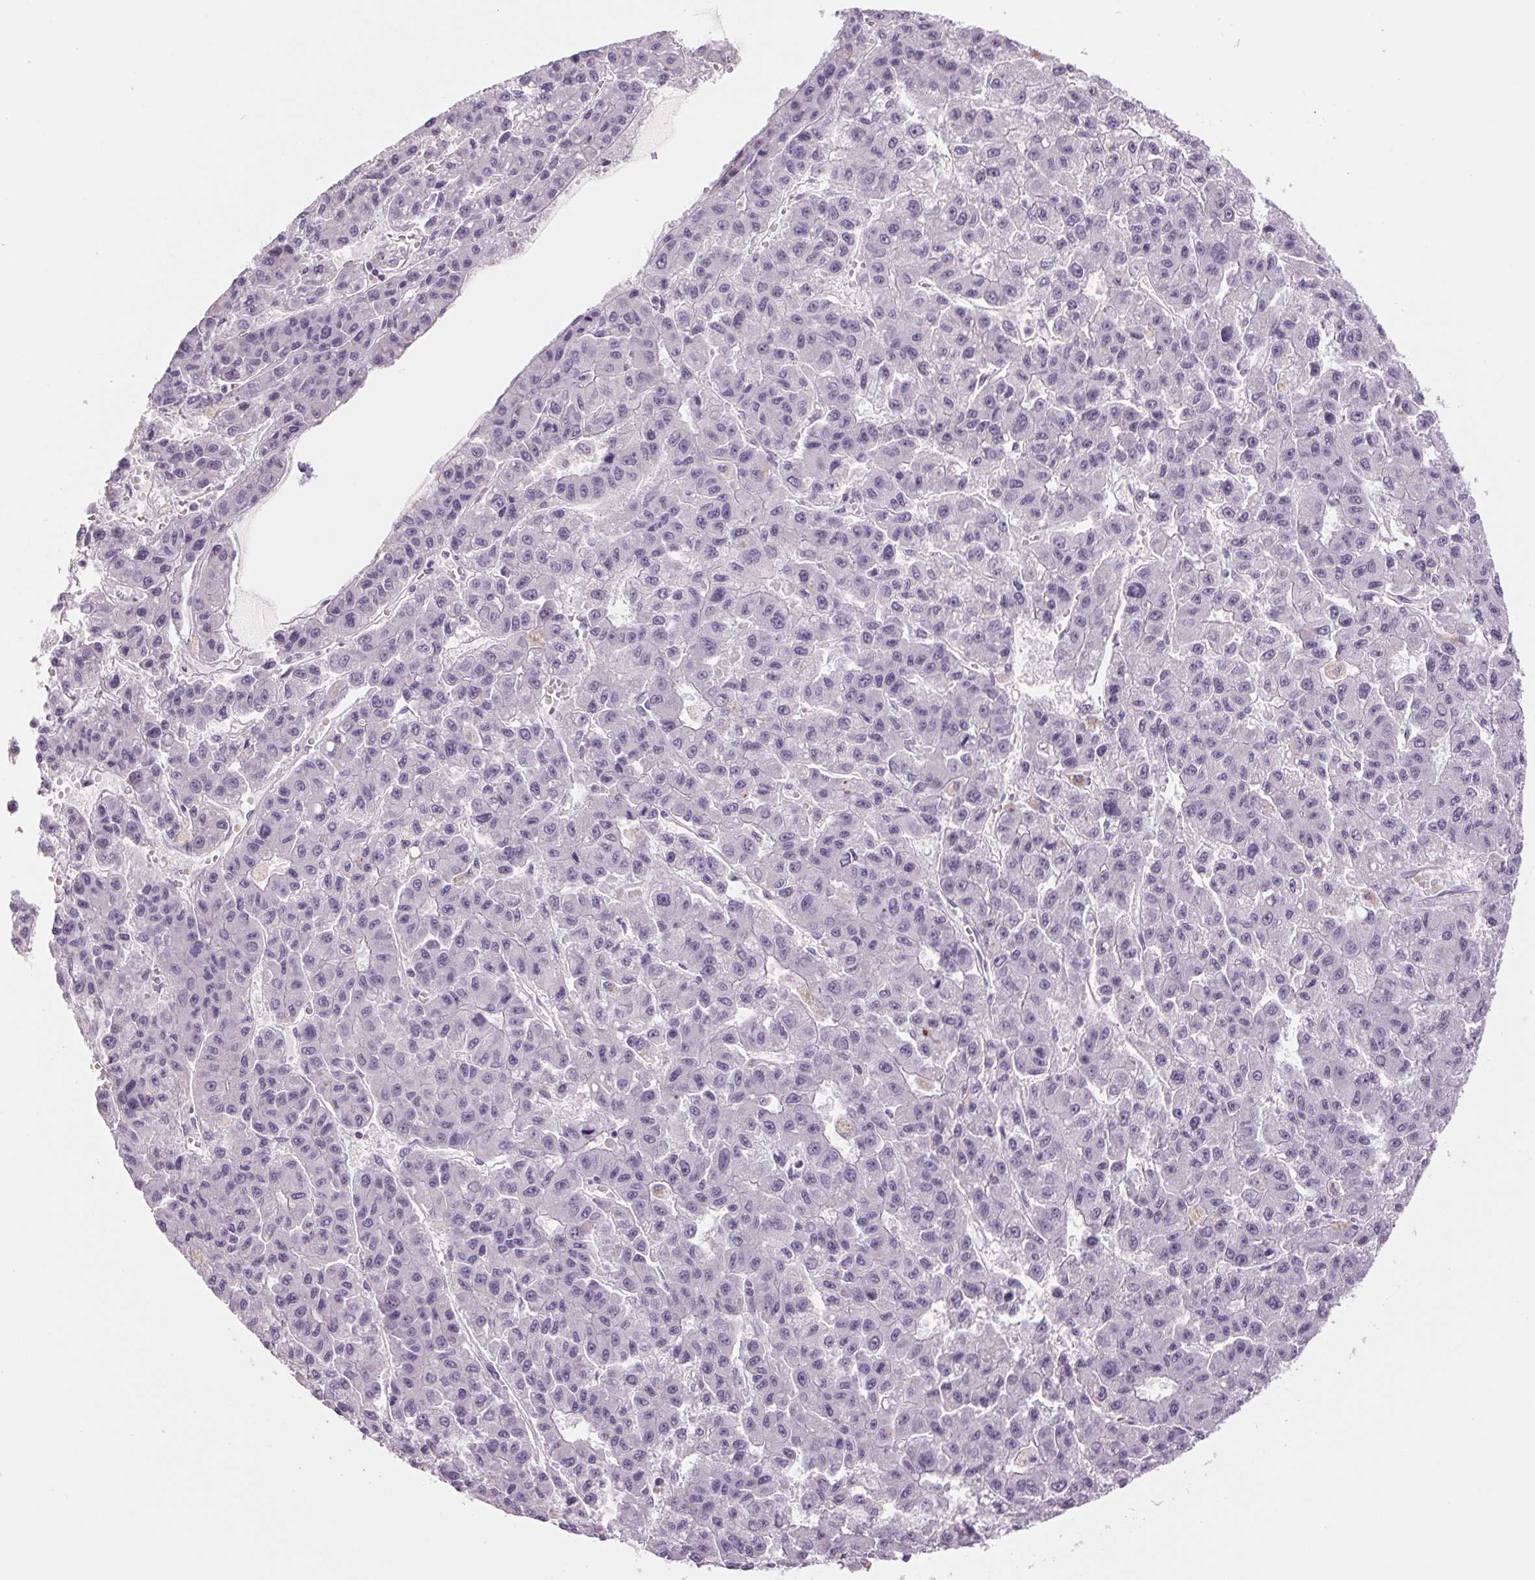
{"staining": {"intensity": "negative", "quantity": "none", "location": "none"}, "tissue": "liver cancer", "cell_type": "Tumor cells", "image_type": "cancer", "snomed": [{"axis": "morphology", "description": "Carcinoma, Hepatocellular, NOS"}, {"axis": "topography", "description": "Liver"}], "caption": "Immunohistochemistry image of liver cancer stained for a protein (brown), which exhibits no staining in tumor cells.", "gene": "ZC3H14", "patient": {"sex": "male", "age": 70}}